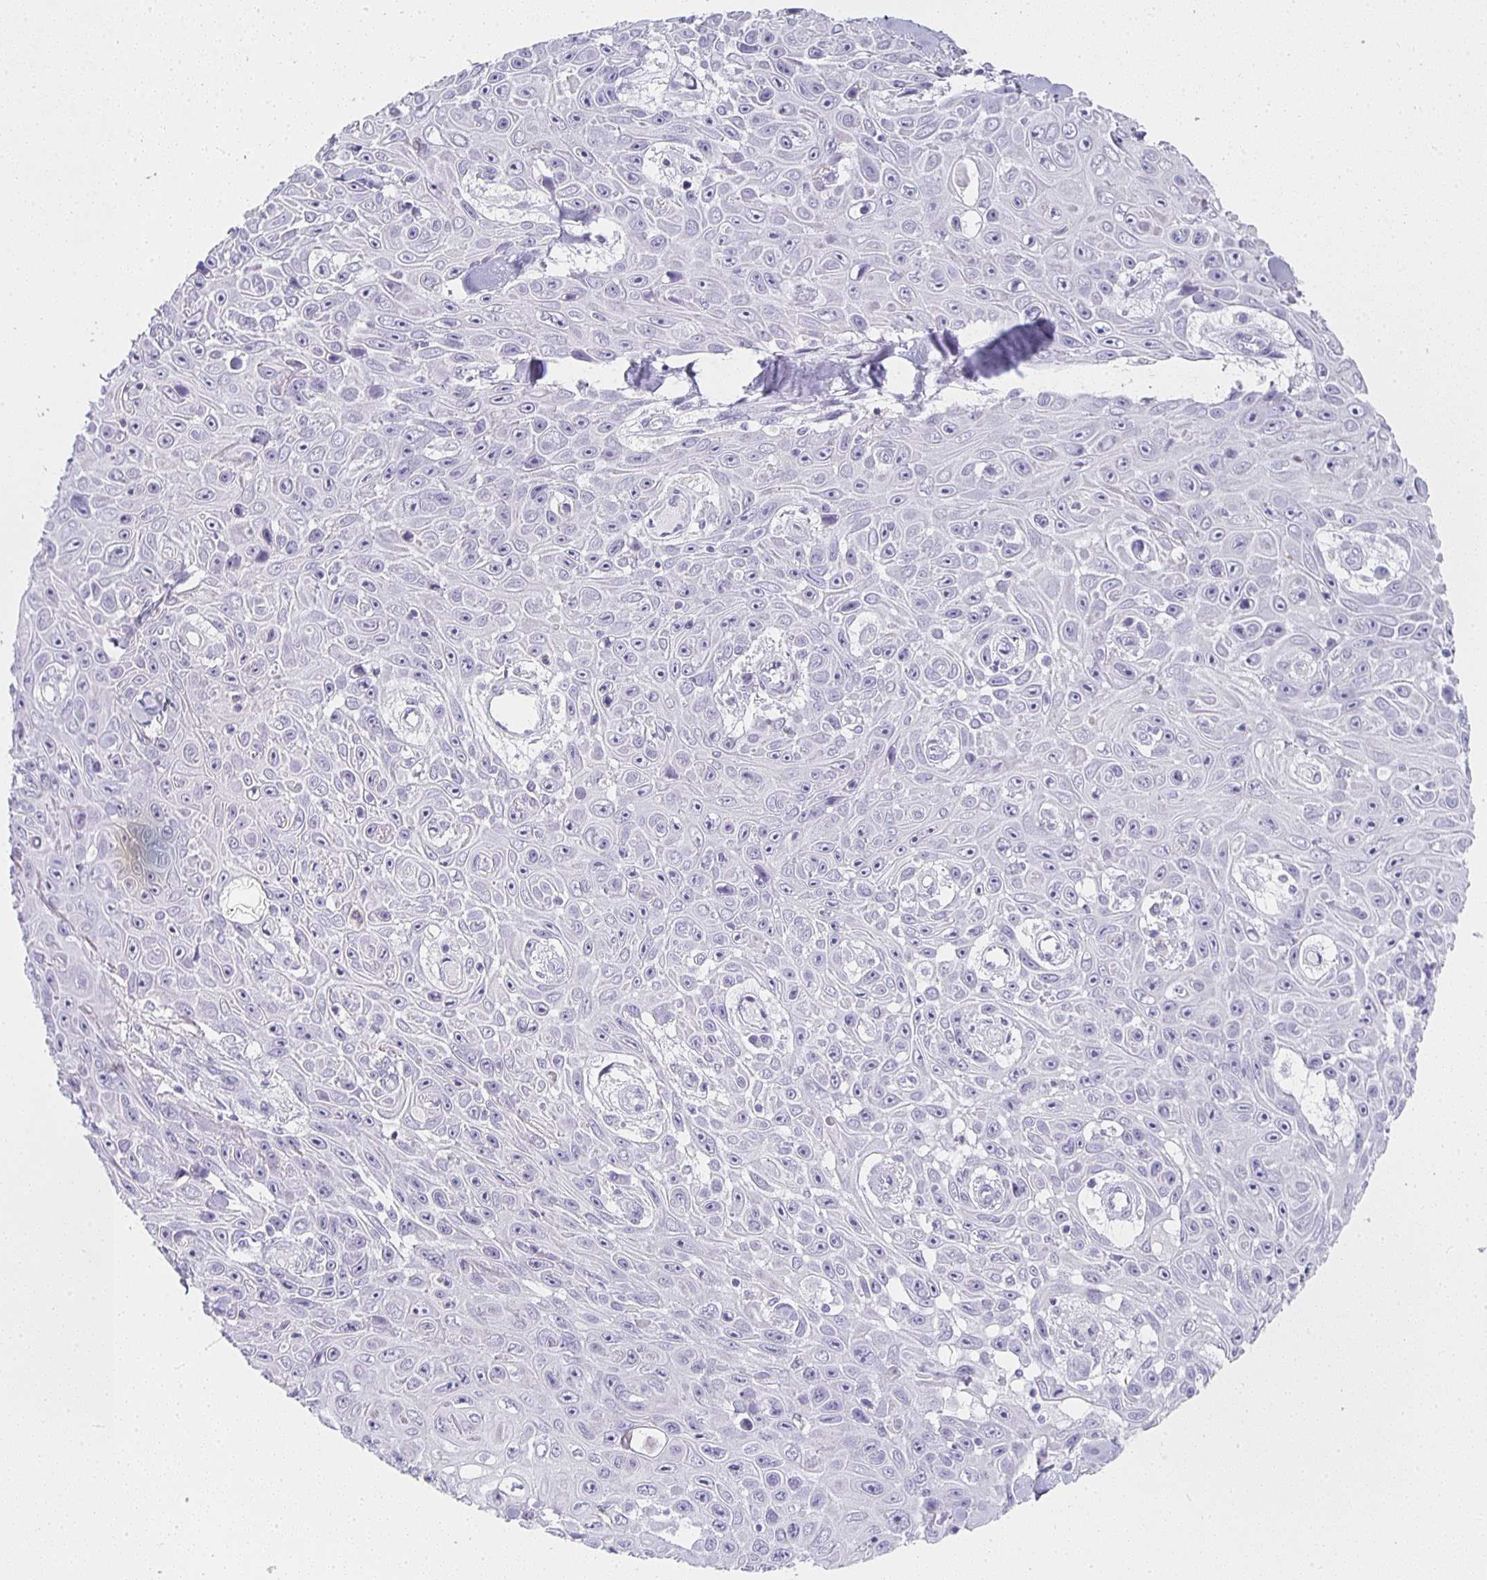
{"staining": {"intensity": "negative", "quantity": "none", "location": "none"}, "tissue": "skin cancer", "cell_type": "Tumor cells", "image_type": "cancer", "snomed": [{"axis": "morphology", "description": "Squamous cell carcinoma, NOS"}, {"axis": "topography", "description": "Skin"}], "caption": "High magnification brightfield microscopy of skin cancer stained with DAB (brown) and counterstained with hematoxylin (blue): tumor cells show no significant expression.", "gene": "TPSD1", "patient": {"sex": "male", "age": 82}}